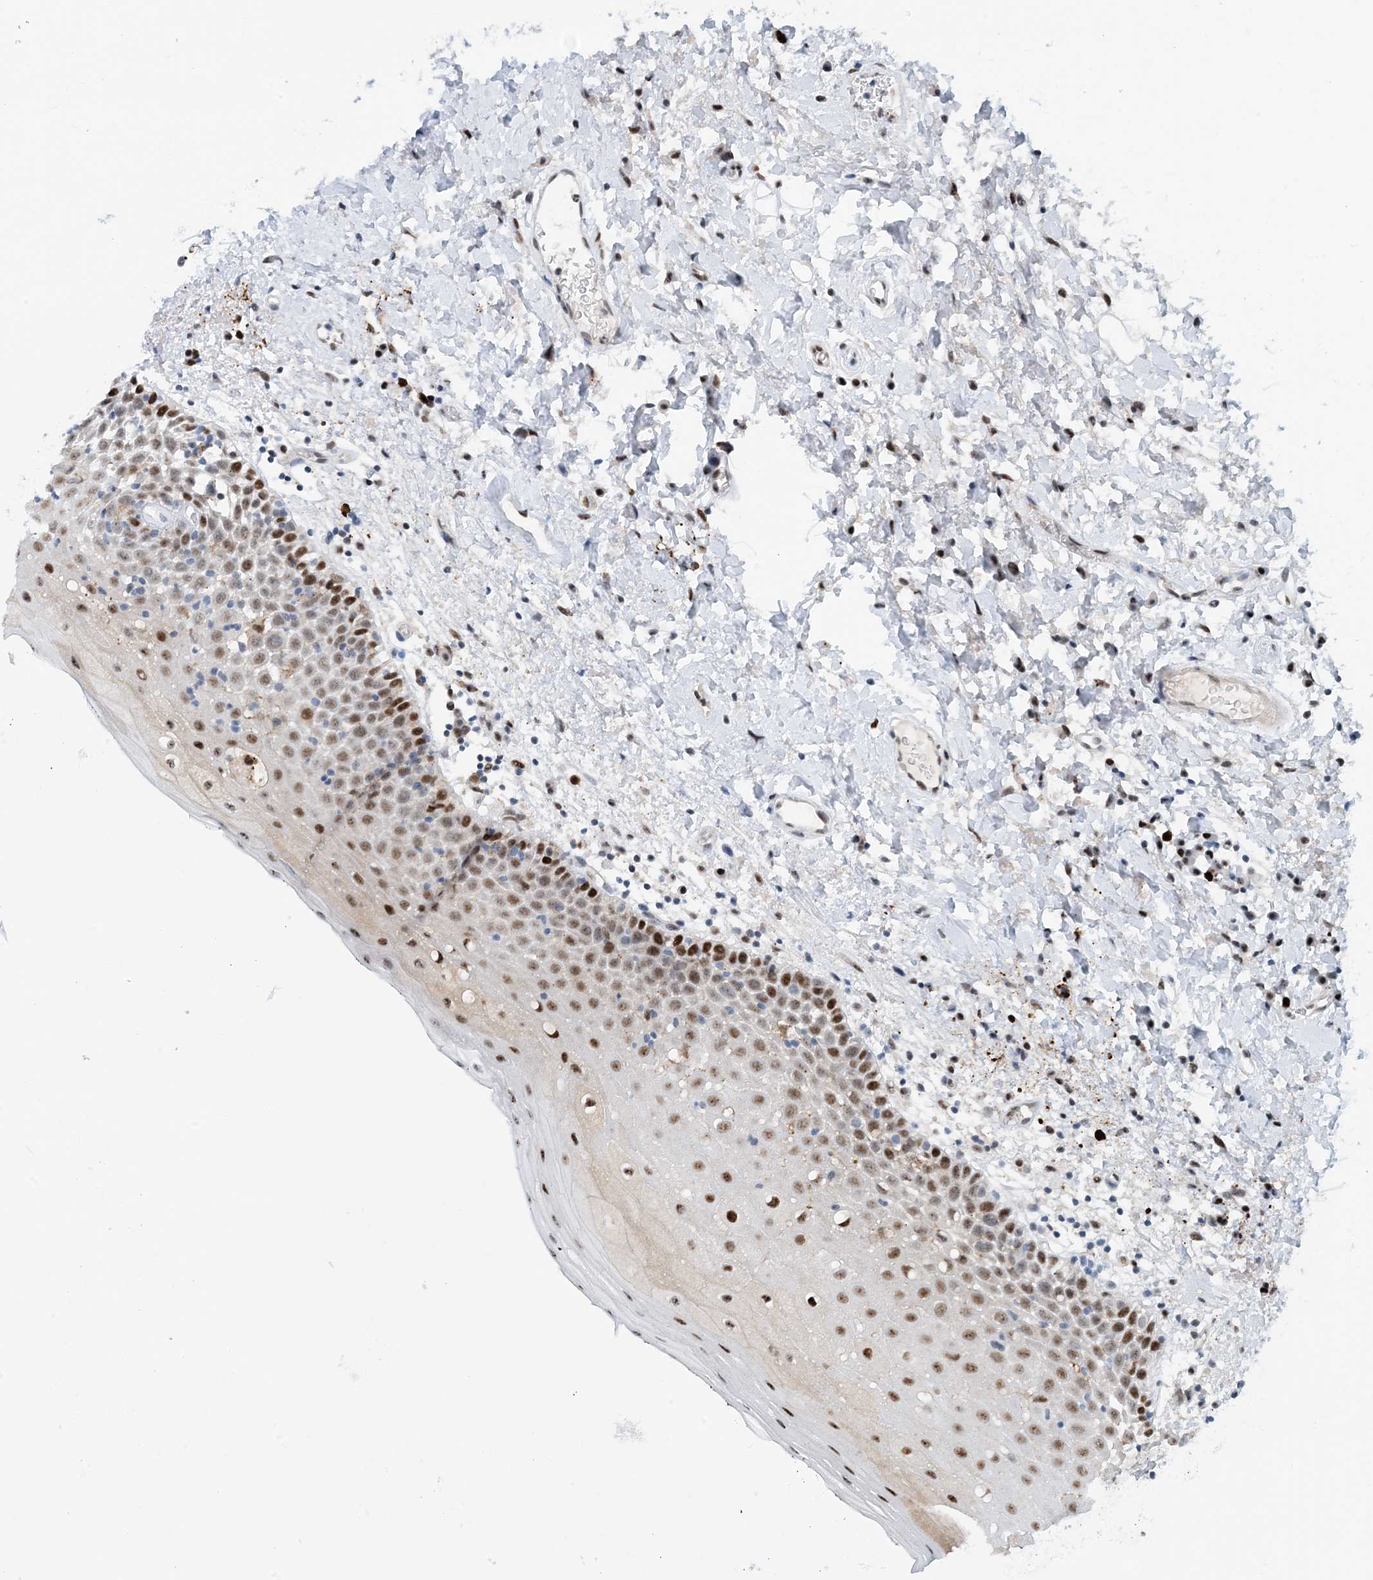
{"staining": {"intensity": "strong", "quantity": "<25%", "location": "nuclear"}, "tissue": "oral mucosa", "cell_type": "Squamous epithelial cells", "image_type": "normal", "snomed": [{"axis": "morphology", "description": "Normal tissue, NOS"}, {"axis": "topography", "description": "Oral tissue"}], "caption": "This image displays benign oral mucosa stained with immunohistochemistry (IHC) to label a protein in brown. The nuclear of squamous epithelial cells show strong positivity for the protein. Nuclei are counter-stained blue.", "gene": "HEMK1", "patient": {"sex": "male", "age": 74}}